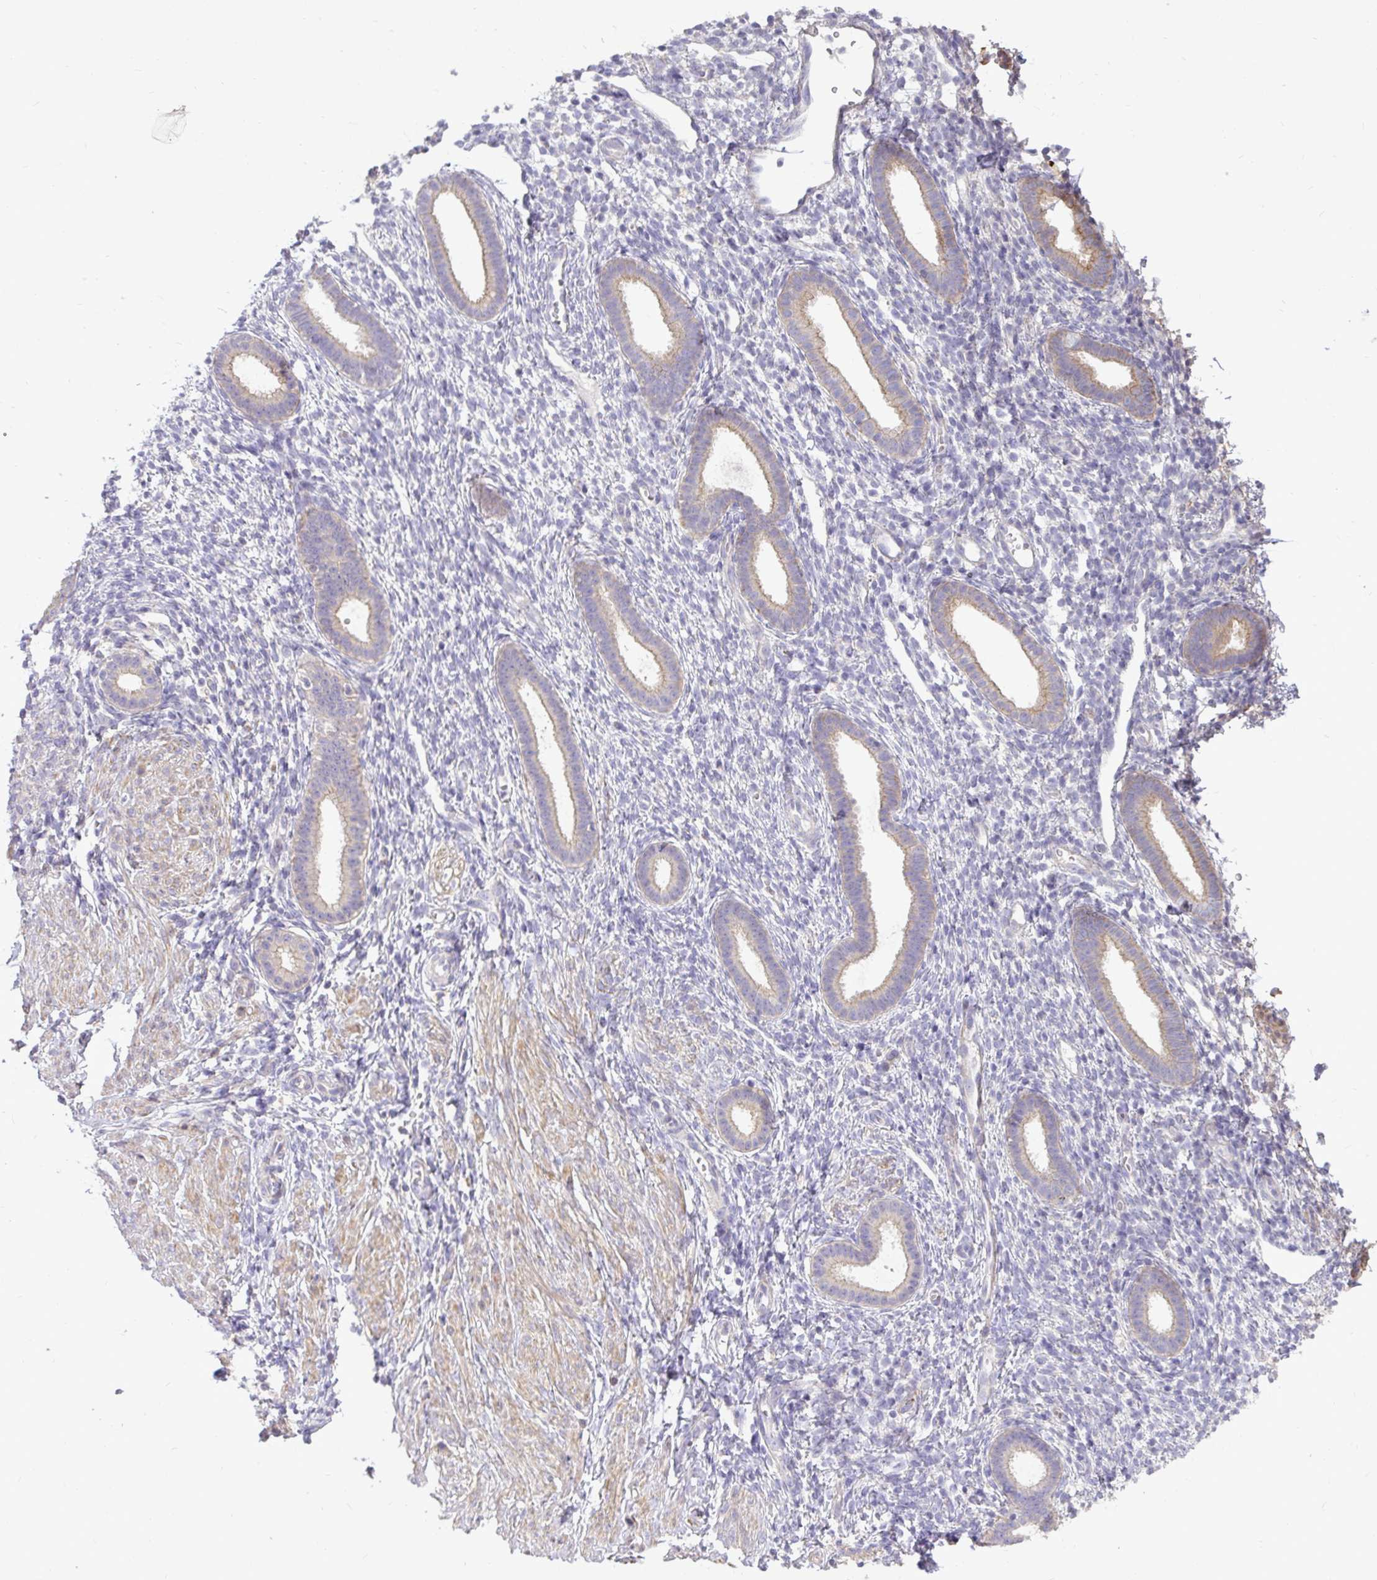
{"staining": {"intensity": "negative", "quantity": "none", "location": "none"}, "tissue": "endometrium", "cell_type": "Cells in endometrial stroma", "image_type": "normal", "snomed": [{"axis": "morphology", "description": "Normal tissue, NOS"}, {"axis": "topography", "description": "Endometrium"}], "caption": "This histopathology image is of benign endometrium stained with immunohistochemistry (IHC) to label a protein in brown with the nuclei are counter-stained blue. There is no positivity in cells in endometrial stroma. (DAB (3,3'-diaminobenzidine) immunohistochemistry, high magnification).", "gene": "STRIP1", "patient": {"sex": "female", "age": 36}}